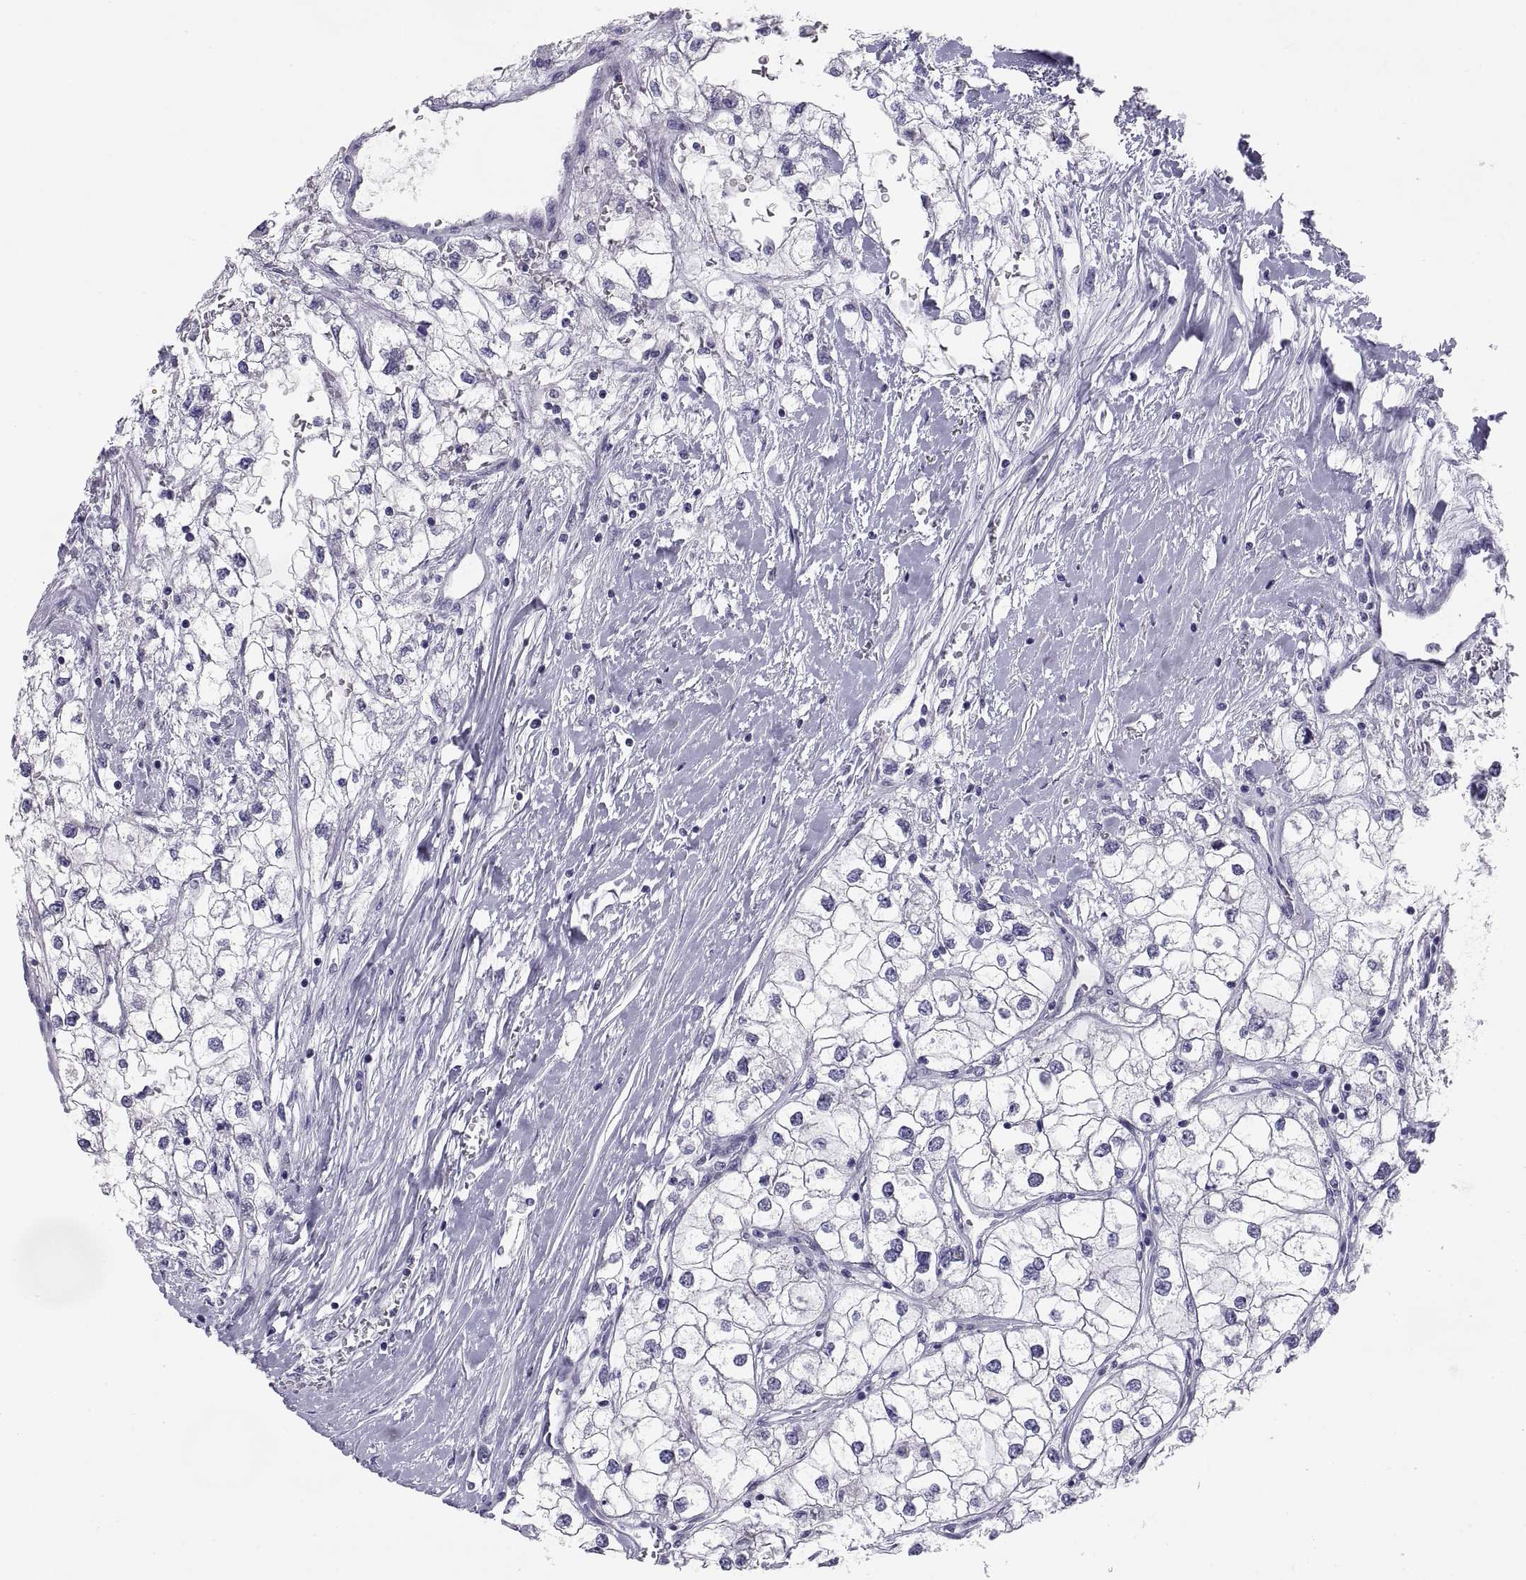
{"staining": {"intensity": "negative", "quantity": "none", "location": "none"}, "tissue": "renal cancer", "cell_type": "Tumor cells", "image_type": "cancer", "snomed": [{"axis": "morphology", "description": "Adenocarcinoma, NOS"}, {"axis": "topography", "description": "Kidney"}], "caption": "The micrograph shows no staining of tumor cells in renal cancer.", "gene": "TEX13A", "patient": {"sex": "male", "age": 59}}